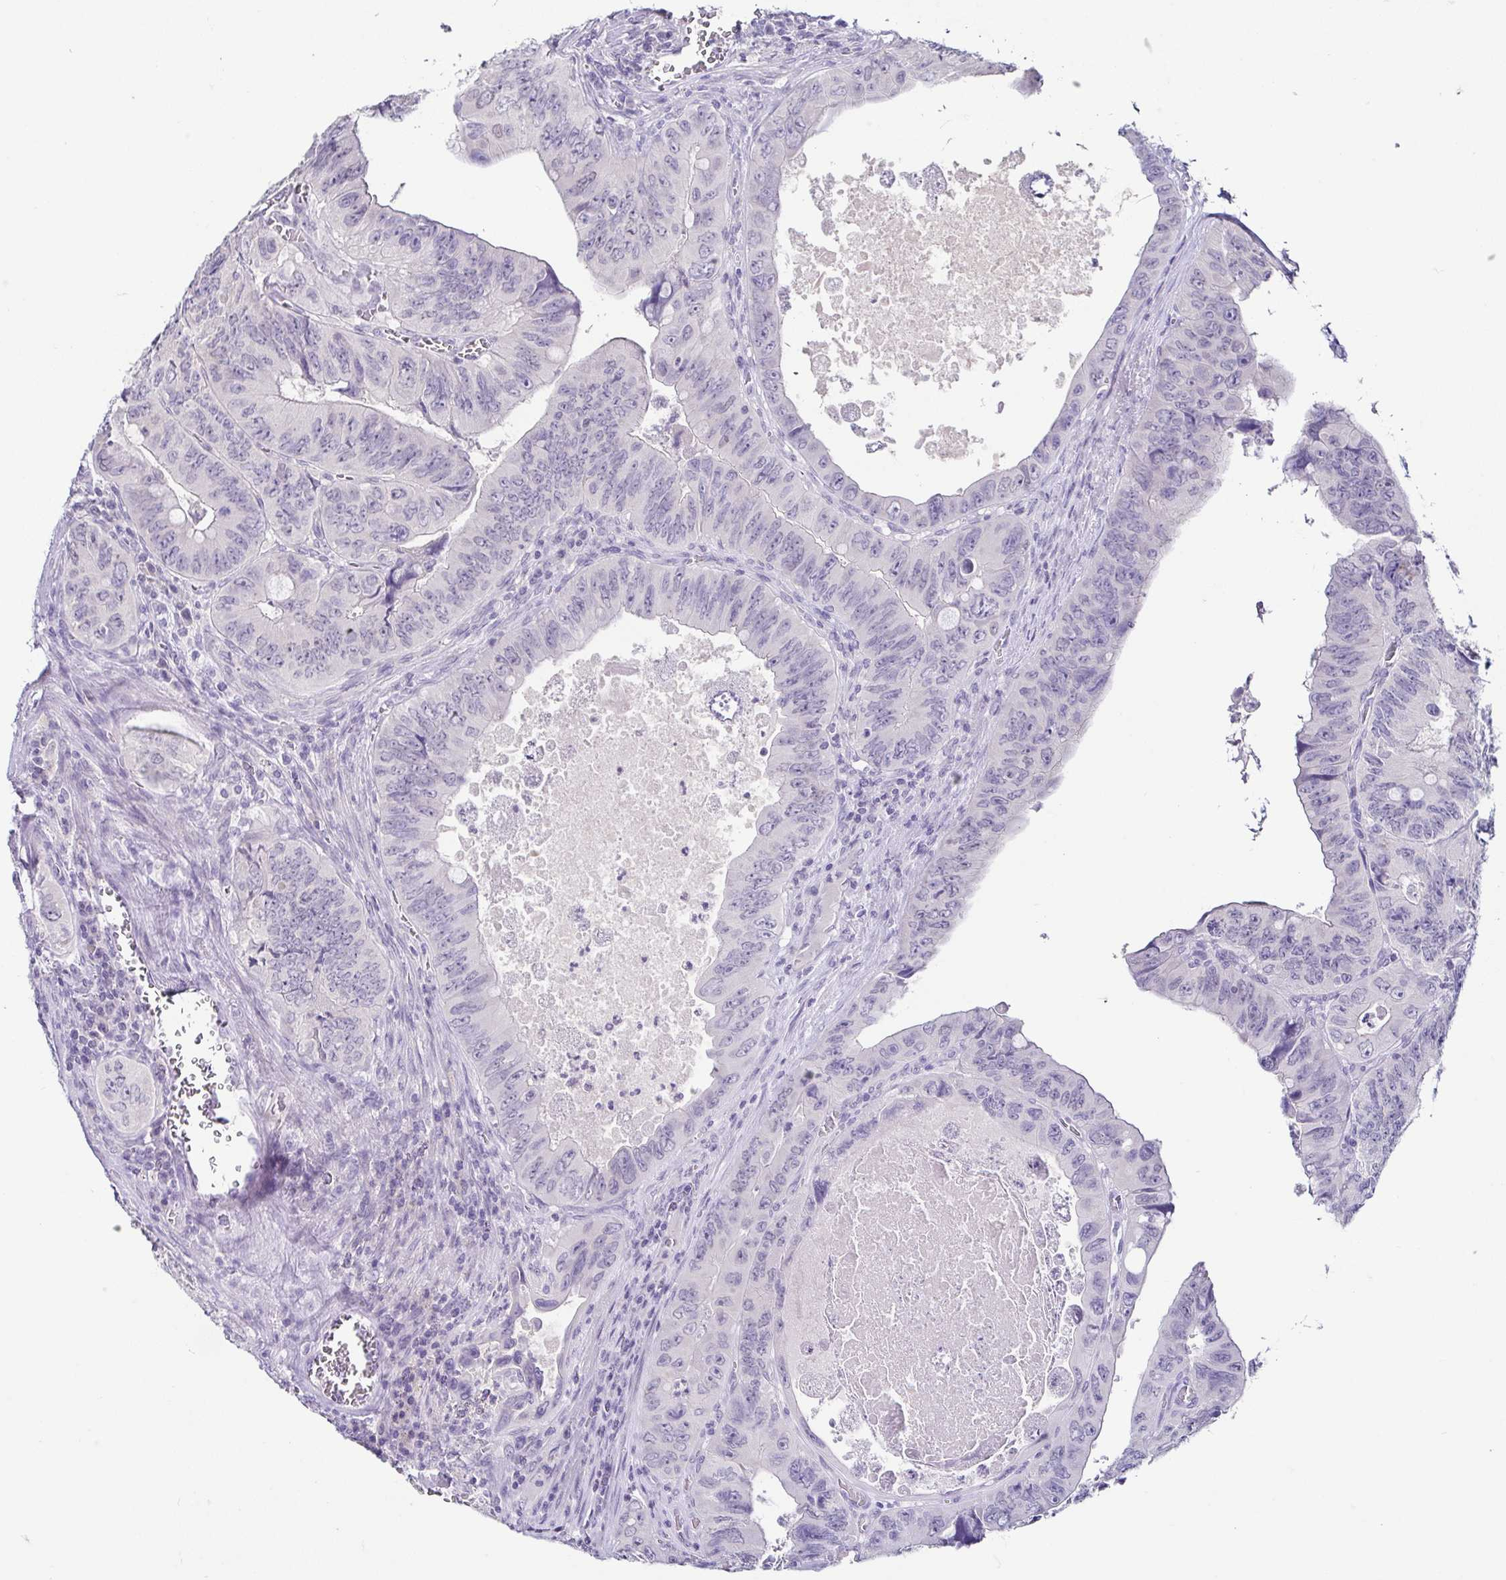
{"staining": {"intensity": "negative", "quantity": "none", "location": "none"}, "tissue": "colorectal cancer", "cell_type": "Tumor cells", "image_type": "cancer", "snomed": [{"axis": "morphology", "description": "Adenocarcinoma, NOS"}, {"axis": "topography", "description": "Colon"}], "caption": "DAB immunohistochemical staining of human colorectal cancer (adenocarcinoma) shows no significant expression in tumor cells.", "gene": "TP73", "patient": {"sex": "female", "age": 84}}